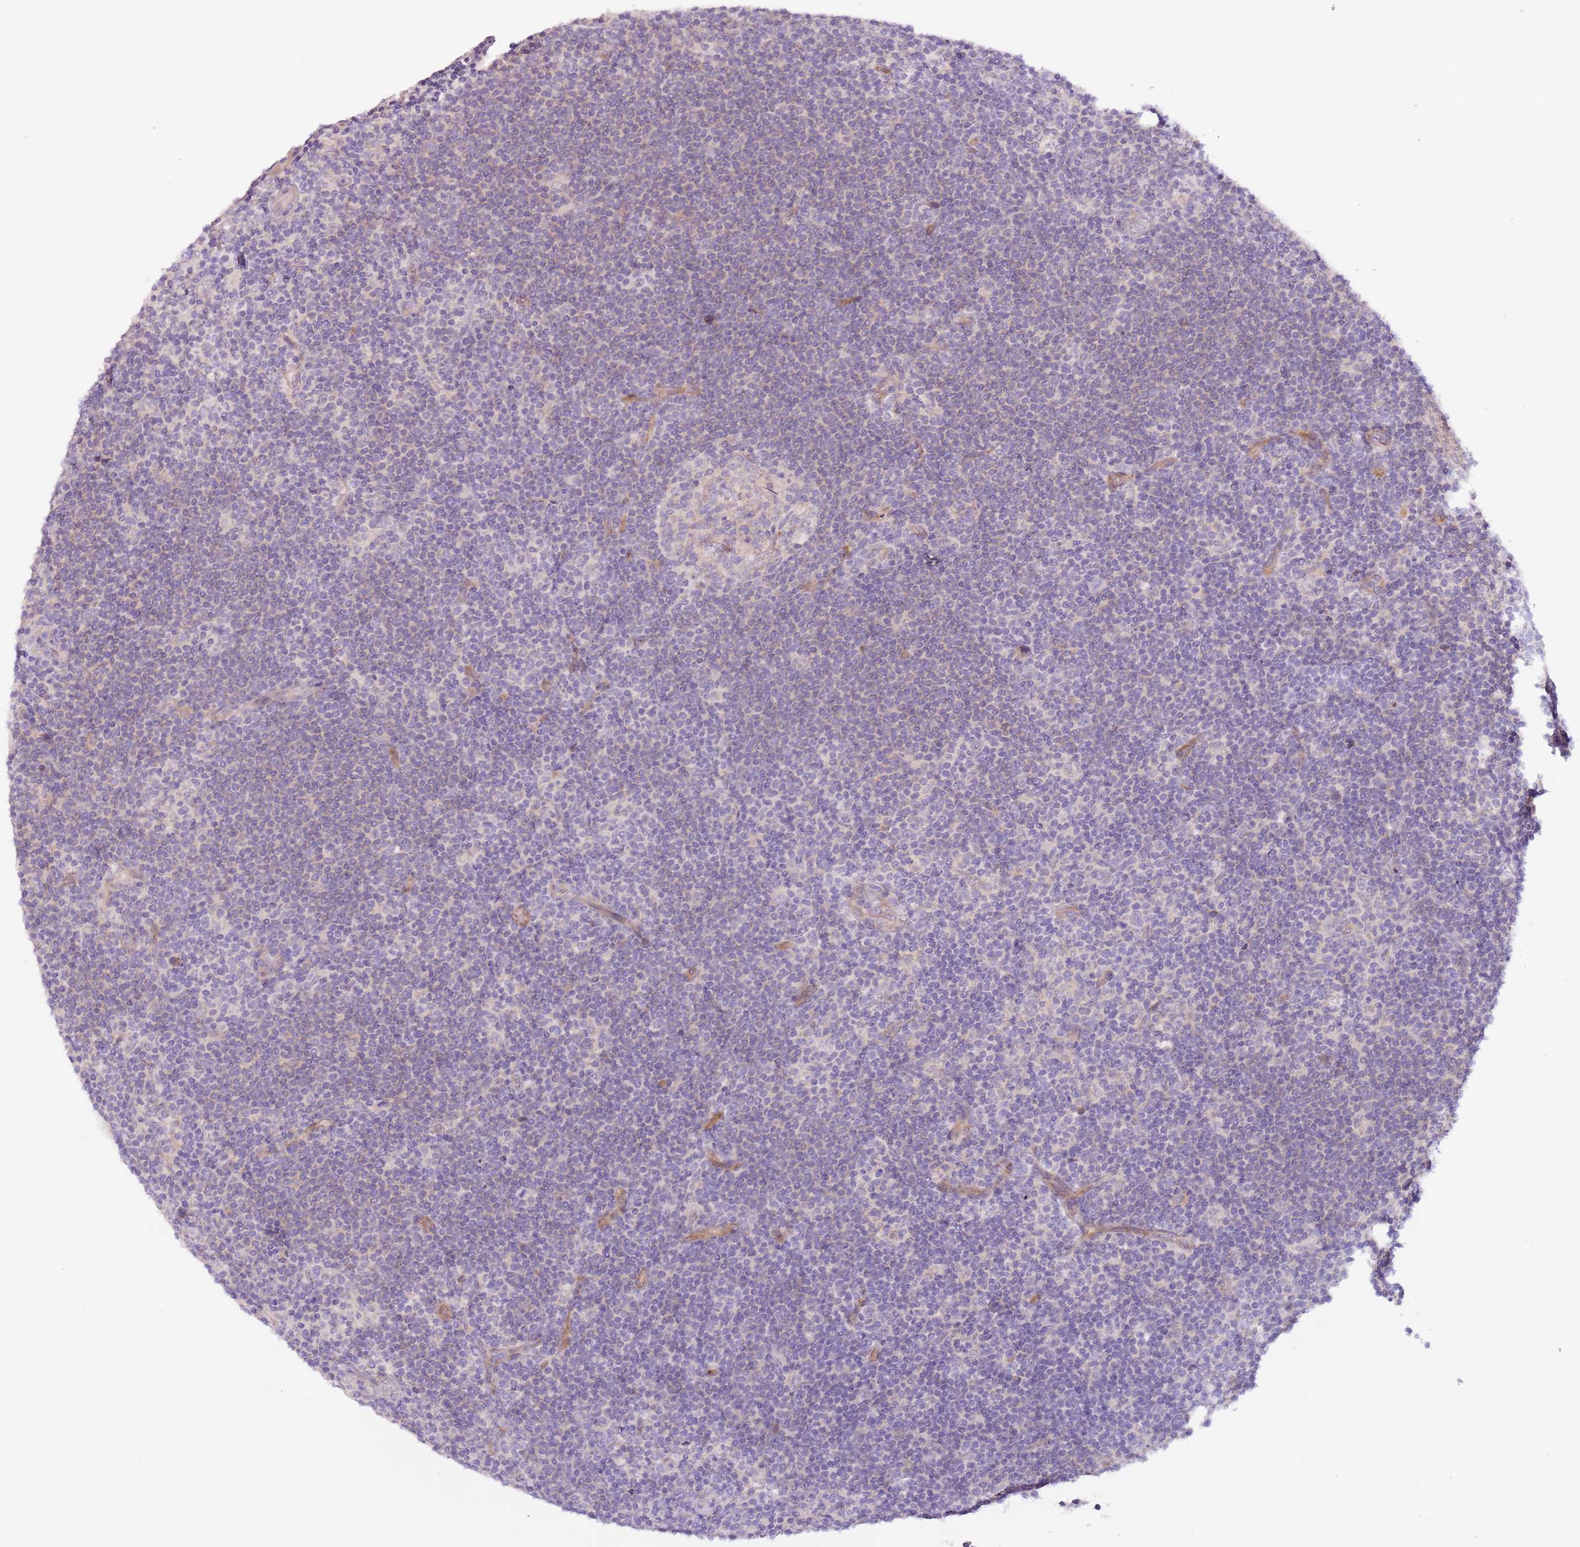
{"staining": {"intensity": "negative", "quantity": "none", "location": "none"}, "tissue": "lymphoma", "cell_type": "Tumor cells", "image_type": "cancer", "snomed": [{"axis": "morphology", "description": "Hodgkin's disease, NOS"}, {"axis": "topography", "description": "Lymph node"}], "caption": "A histopathology image of lymphoma stained for a protein shows no brown staining in tumor cells.", "gene": "MRO", "patient": {"sex": "female", "age": 57}}